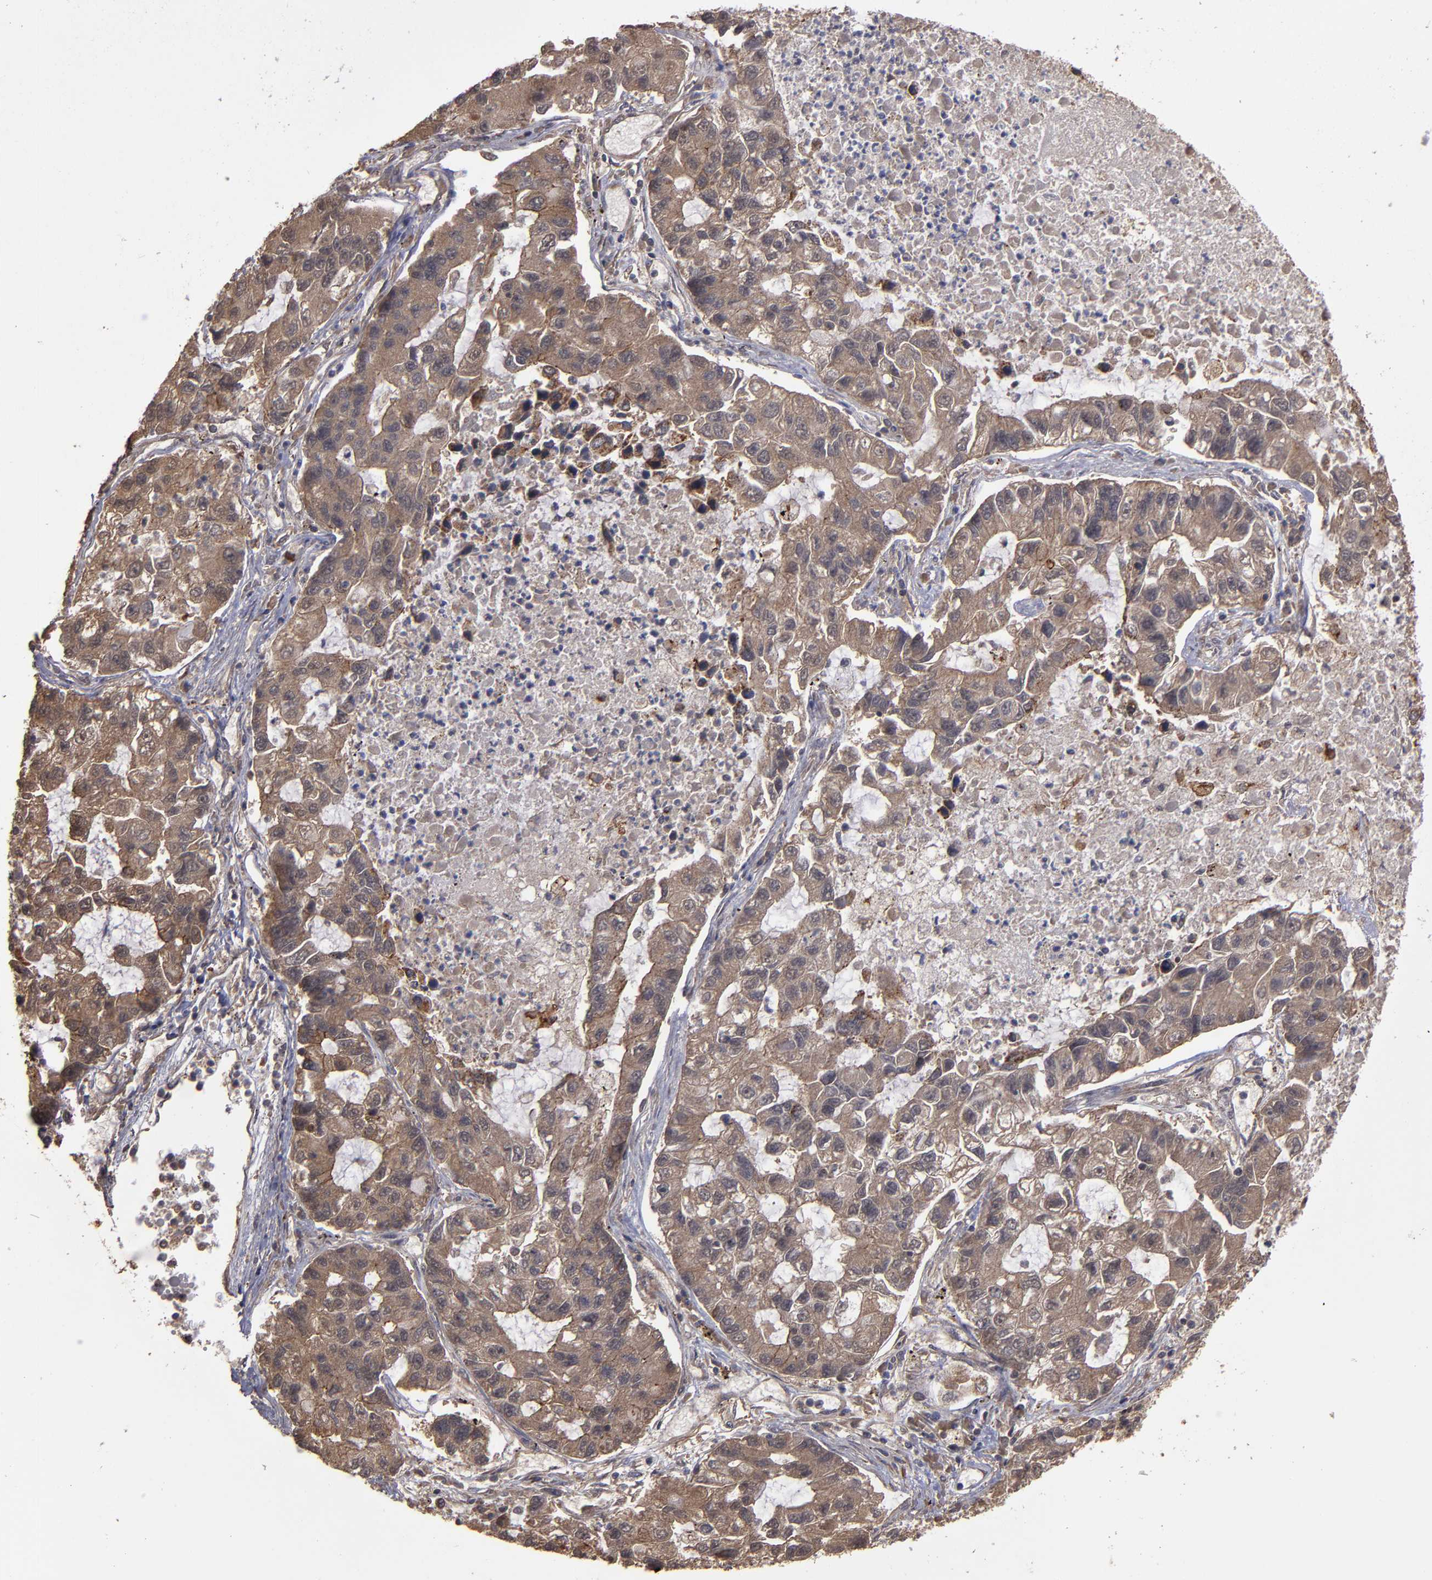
{"staining": {"intensity": "weak", "quantity": ">75%", "location": "cytoplasmic/membranous"}, "tissue": "lung cancer", "cell_type": "Tumor cells", "image_type": "cancer", "snomed": [{"axis": "morphology", "description": "Adenocarcinoma, NOS"}, {"axis": "topography", "description": "Lung"}], "caption": "Human lung cancer stained with a brown dye demonstrates weak cytoplasmic/membranous positive staining in approximately >75% of tumor cells.", "gene": "RPS6KA6", "patient": {"sex": "female", "age": 51}}